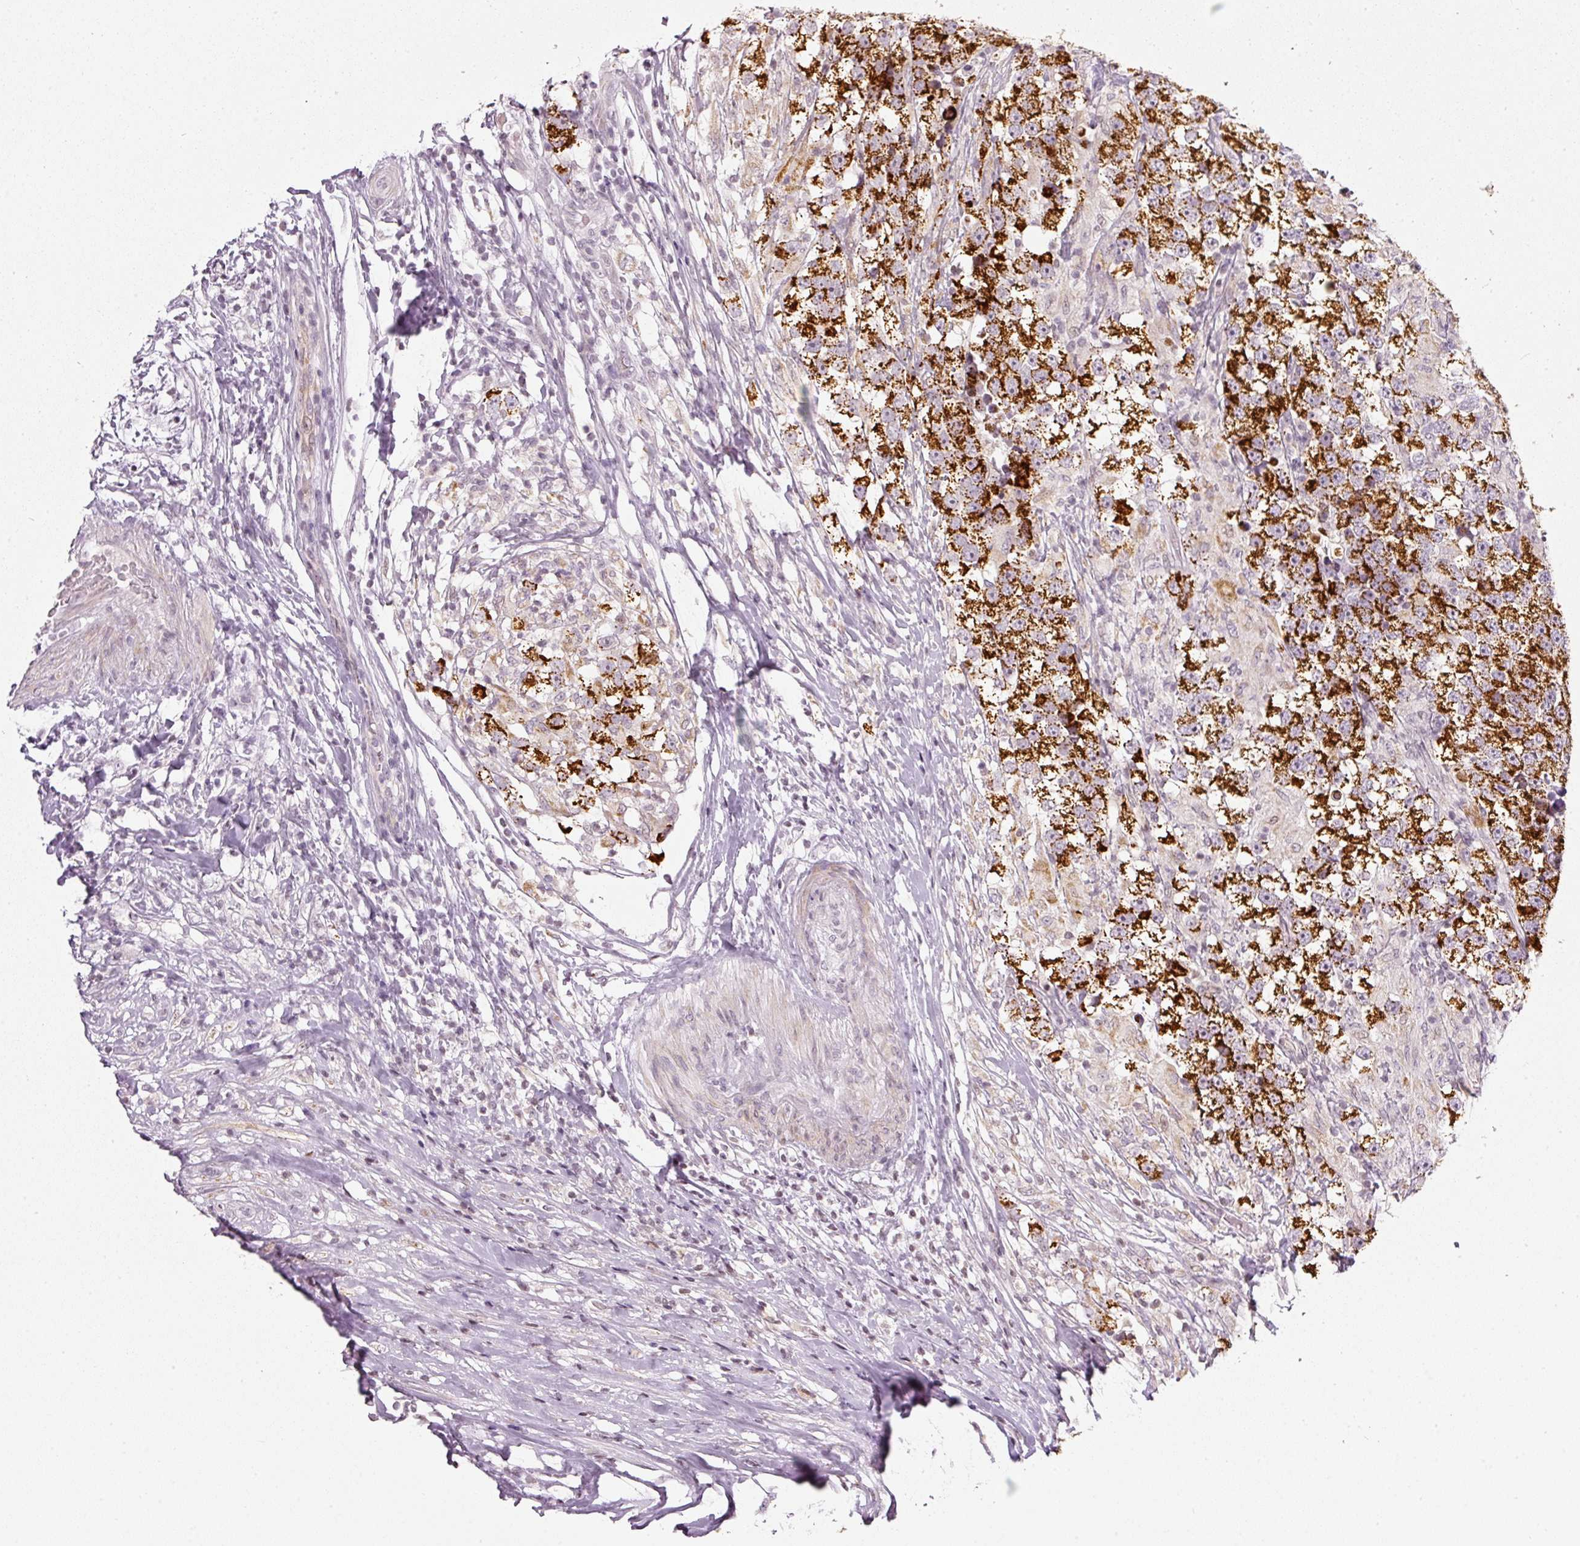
{"staining": {"intensity": "strong", "quantity": ">75%", "location": "cytoplasmic/membranous"}, "tissue": "testis cancer", "cell_type": "Tumor cells", "image_type": "cancer", "snomed": [{"axis": "morphology", "description": "Seminoma, NOS"}, {"axis": "topography", "description": "Testis"}], "caption": "Immunohistochemical staining of seminoma (testis) shows strong cytoplasmic/membranous protein expression in about >75% of tumor cells.", "gene": "NRDE2", "patient": {"sex": "male", "age": 46}}